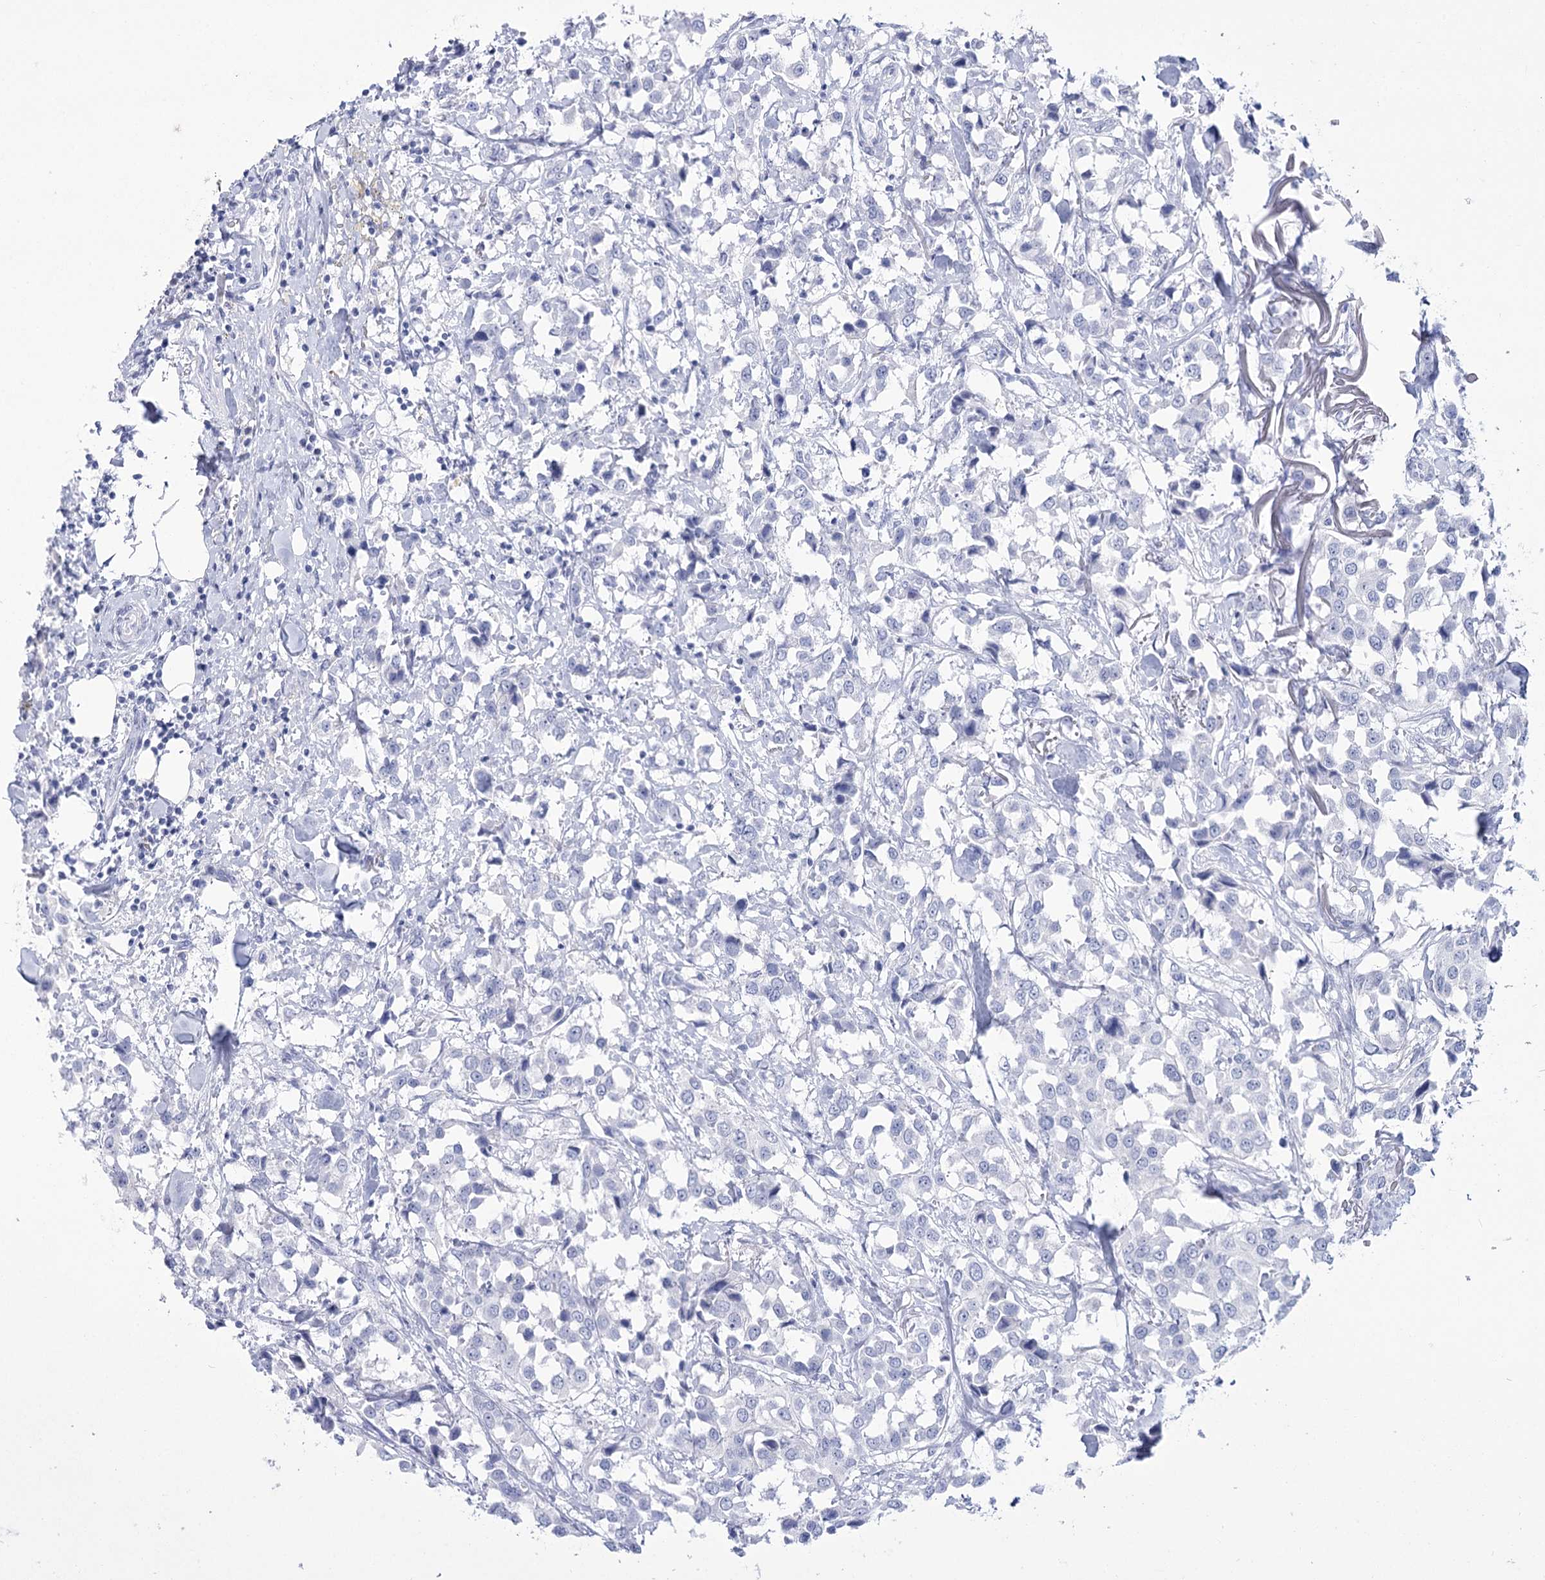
{"staining": {"intensity": "negative", "quantity": "none", "location": "none"}, "tissue": "breast cancer", "cell_type": "Tumor cells", "image_type": "cancer", "snomed": [{"axis": "morphology", "description": "Duct carcinoma"}, {"axis": "topography", "description": "Breast"}], "caption": "High power microscopy image of an immunohistochemistry image of breast cancer (infiltrating ductal carcinoma), revealing no significant expression in tumor cells.", "gene": "RNF186", "patient": {"sex": "female", "age": 80}}